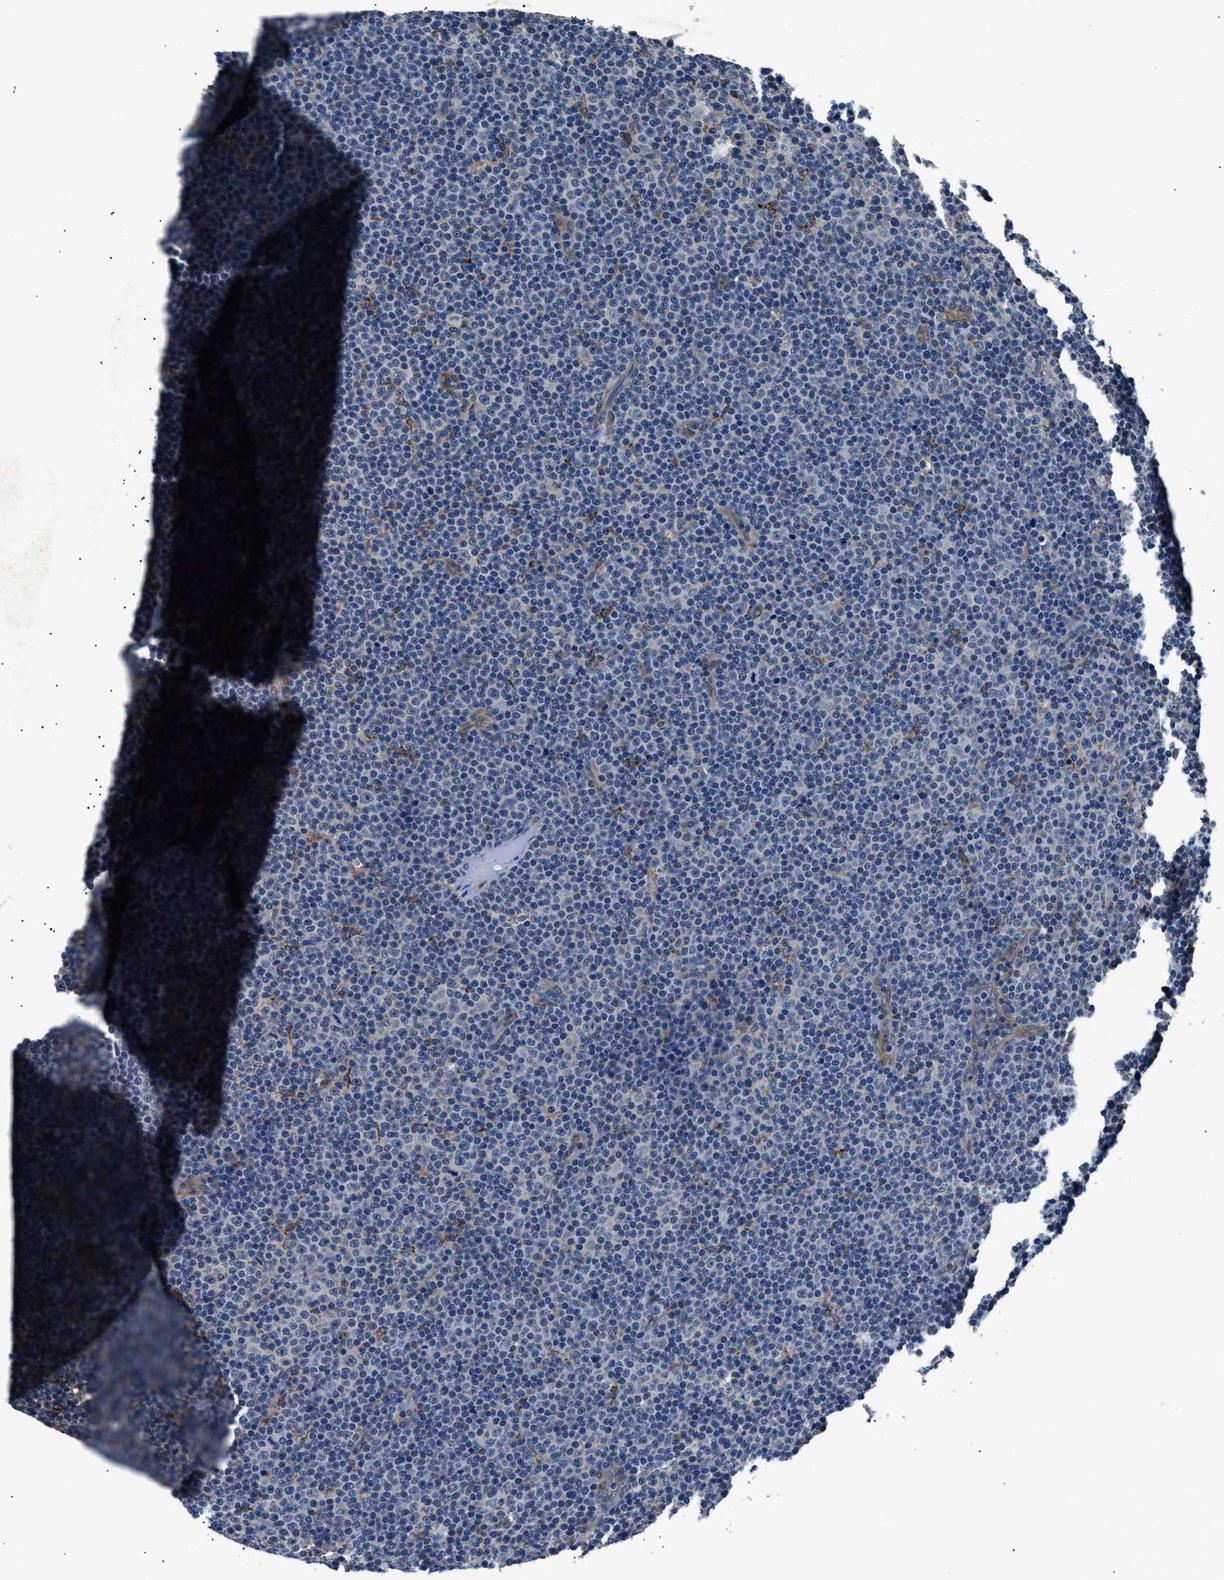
{"staining": {"intensity": "negative", "quantity": "none", "location": "none"}, "tissue": "lymphoma", "cell_type": "Tumor cells", "image_type": "cancer", "snomed": [{"axis": "morphology", "description": "Malignant lymphoma, non-Hodgkin's type, Low grade"}, {"axis": "topography", "description": "Lymph node"}], "caption": "Malignant lymphoma, non-Hodgkin's type (low-grade) was stained to show a protein in brown. There is no significant expression in tumor cells. (Immunohistochemistry (ihc), brightfield microscopy, high magnification).", "gene": "PRTFDC1", "patient": {"sex": "female", "age": 67}}